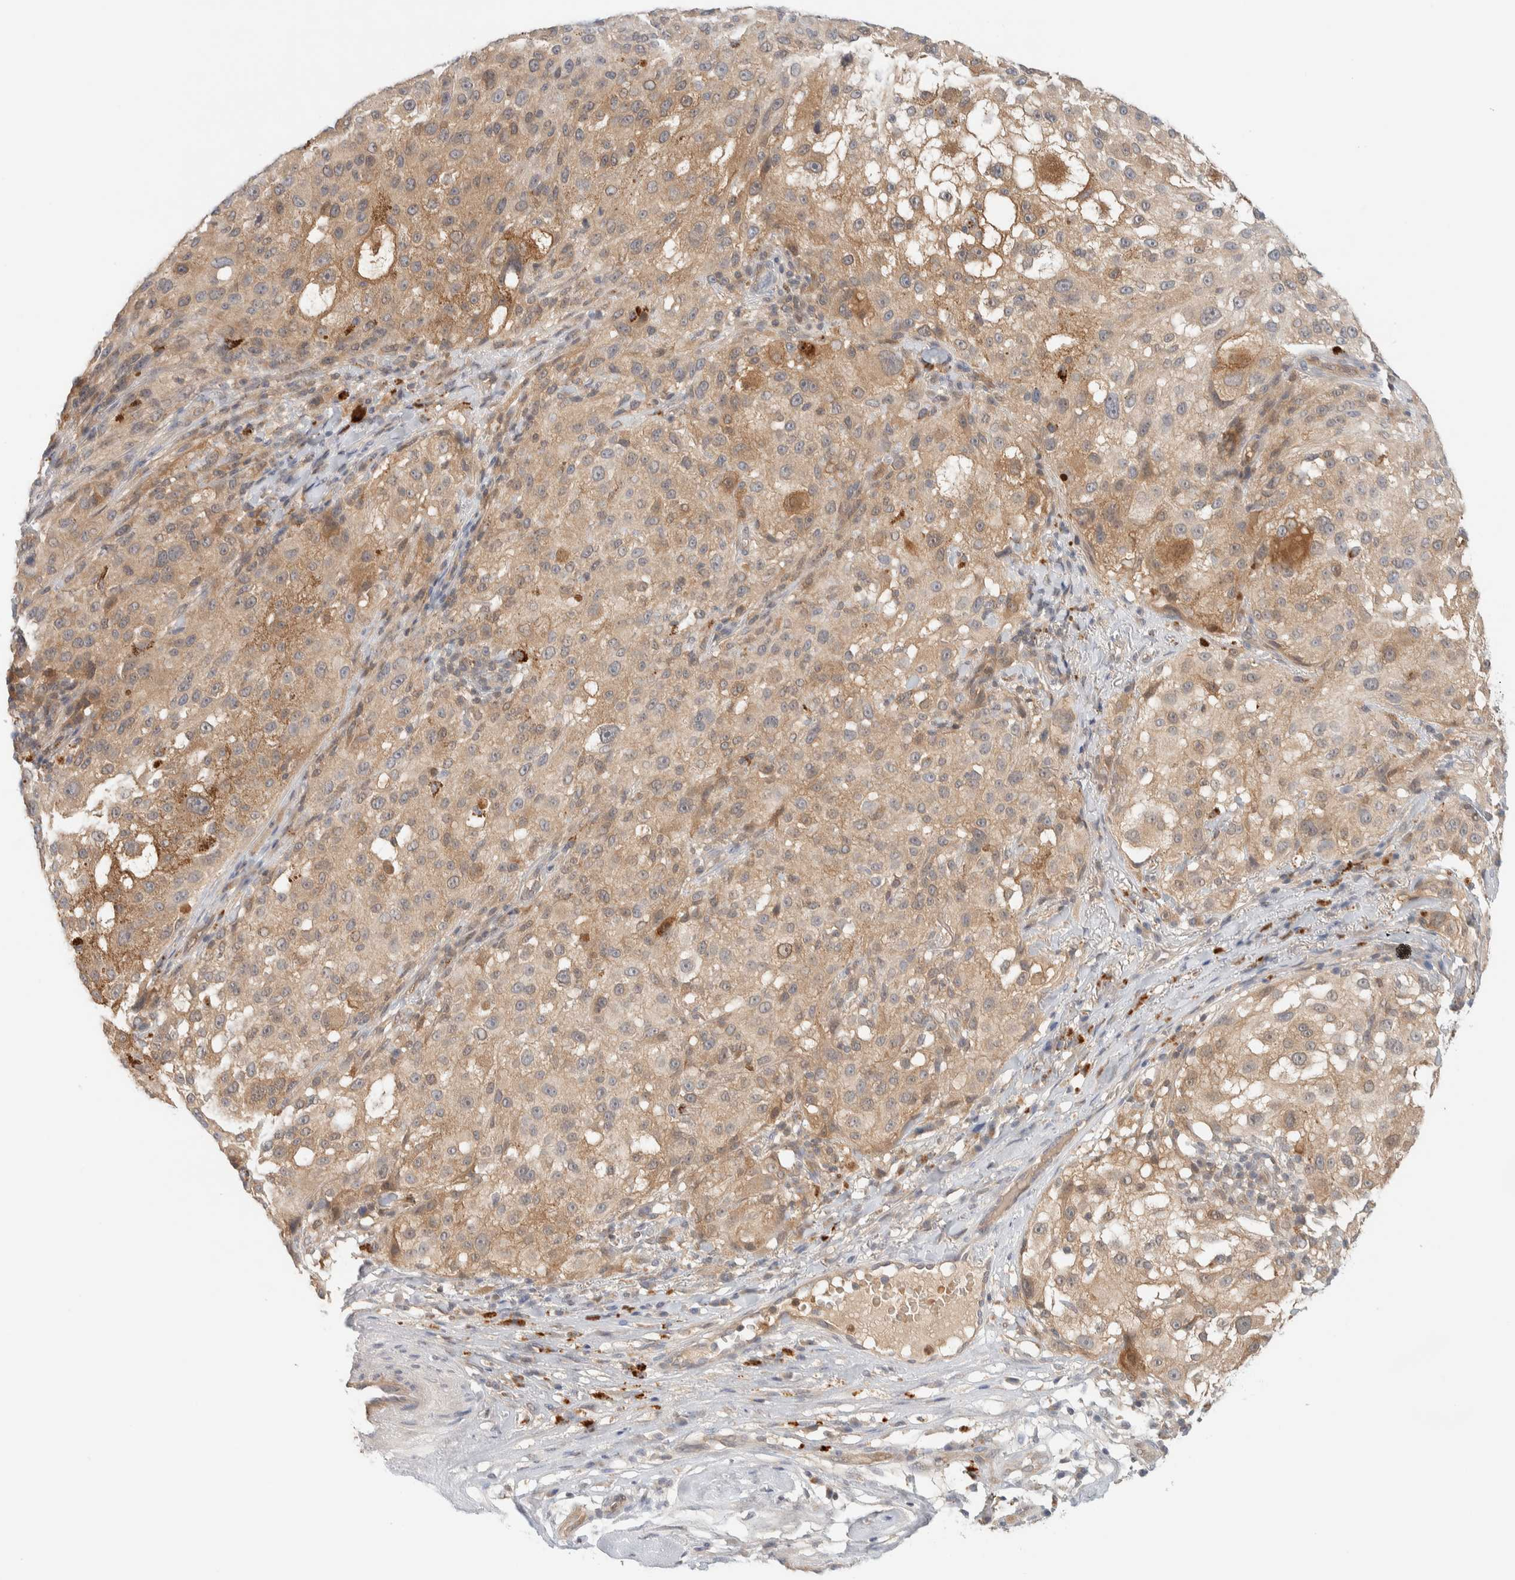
{"staining": {"intensity": "moderate", "quantity": ">75%", "location": "cytoplasmic/membranous"}, "tissue": "melanoma", "cell_type": "Tumor cells", "image_type": "cancer", "snomed": [{"axis": "morphology", "description": "Necrosis, NOS"}, {"axis": "morphology", "description": "Malignant melanoma, NOS"}, {"axis": "topography", "description": "Skin"}], "caption": "Immunohistochemistry (IHC) of human malignant melanoma demonstrates medium levels of moderate cytoplasmic/membranous expression in approximately >75% of tumor cells. (DAB = brown stain, brightfield microscopy at high magnification).", "gene": "GCLM", "patient": {"sex": "female", "age": 87}}